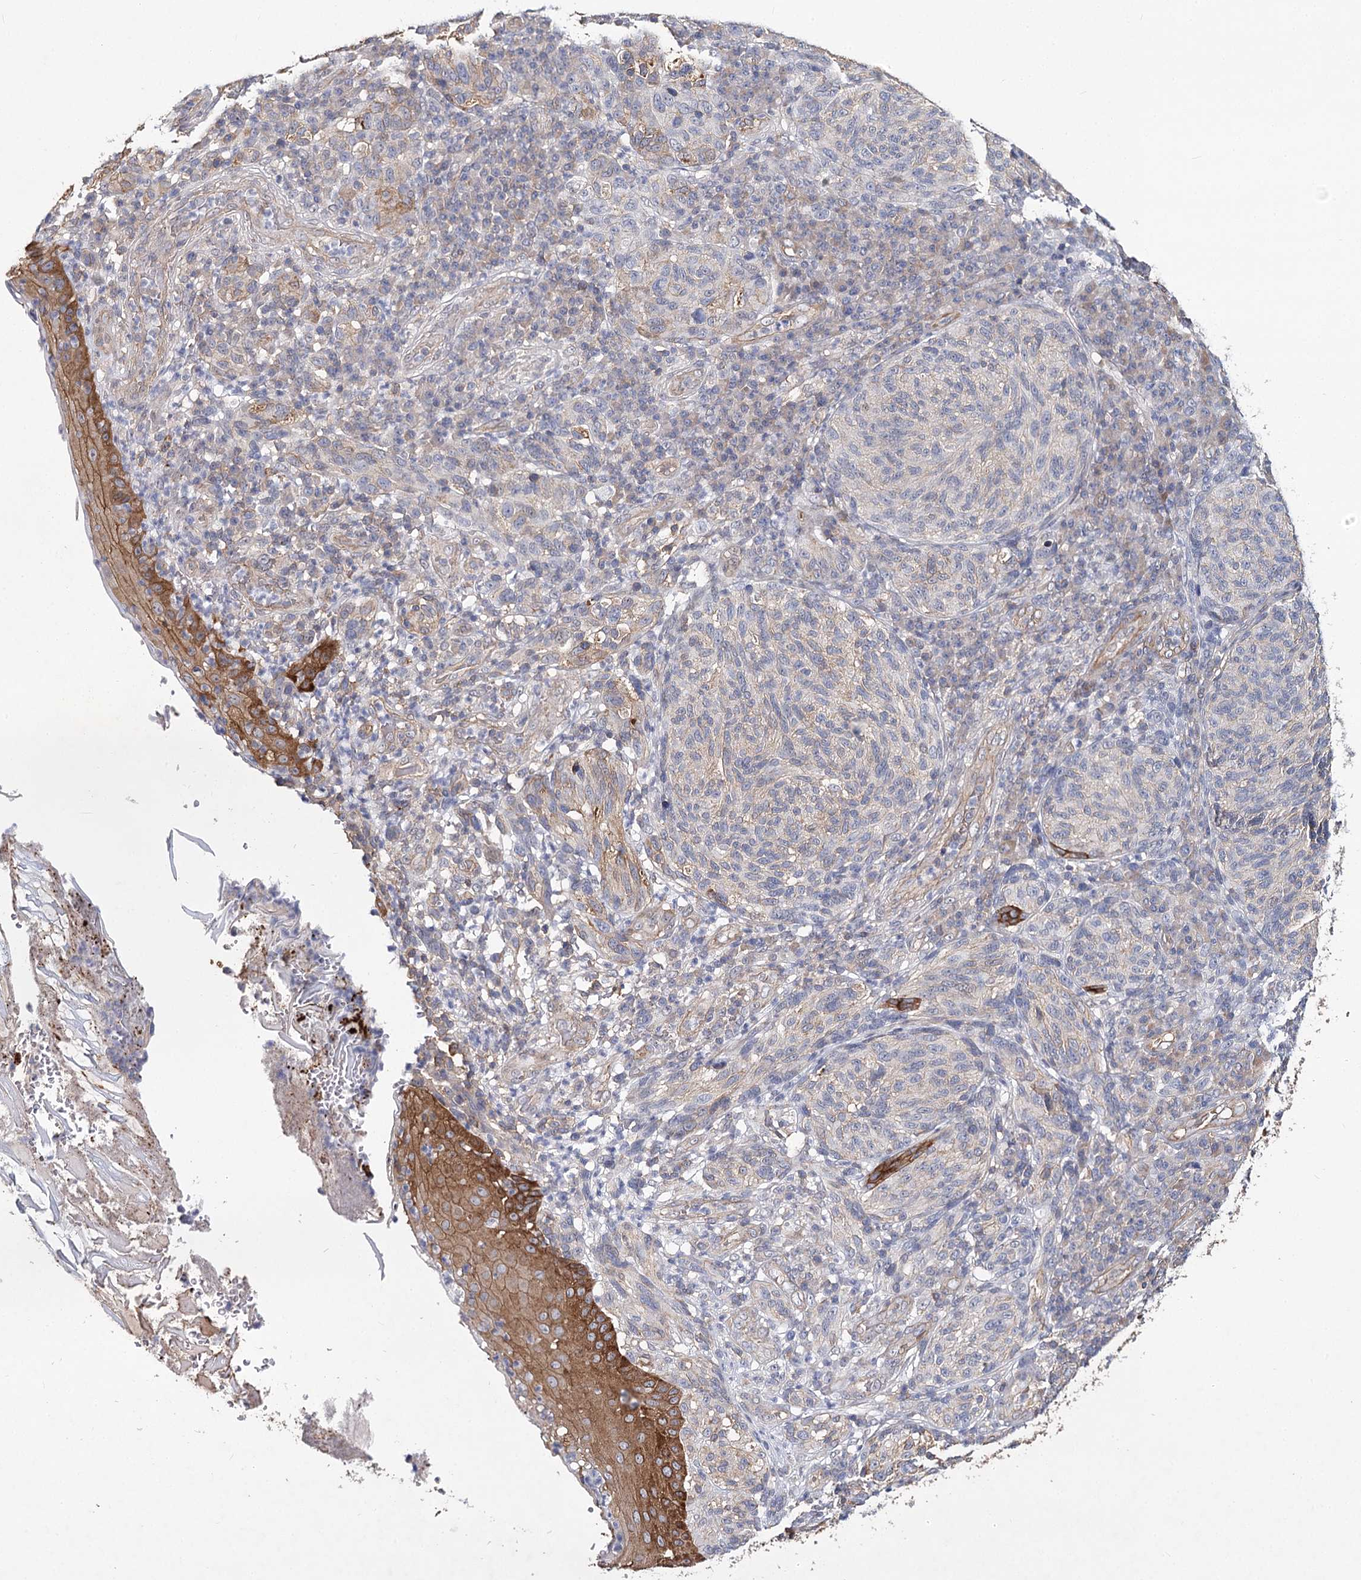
{"staining": {"intensity": "weak", "quantity": "<25%", "location": "cytoplasmic/membranous"}, "tissue": "melanoma", "cell_type": "Tumor cells", "image_type": "cancer", "snomed": [{"axis": "morphology", "description": "Malignant melanoma, NOS"}, {"axis": "topography", "description": "Skin"}], "caption": "Histopathology image shows no significant protein staining in tumor cells of melanoma.", "gene": "TMEM218", "patient": {"sex": "female", "age": 73}}